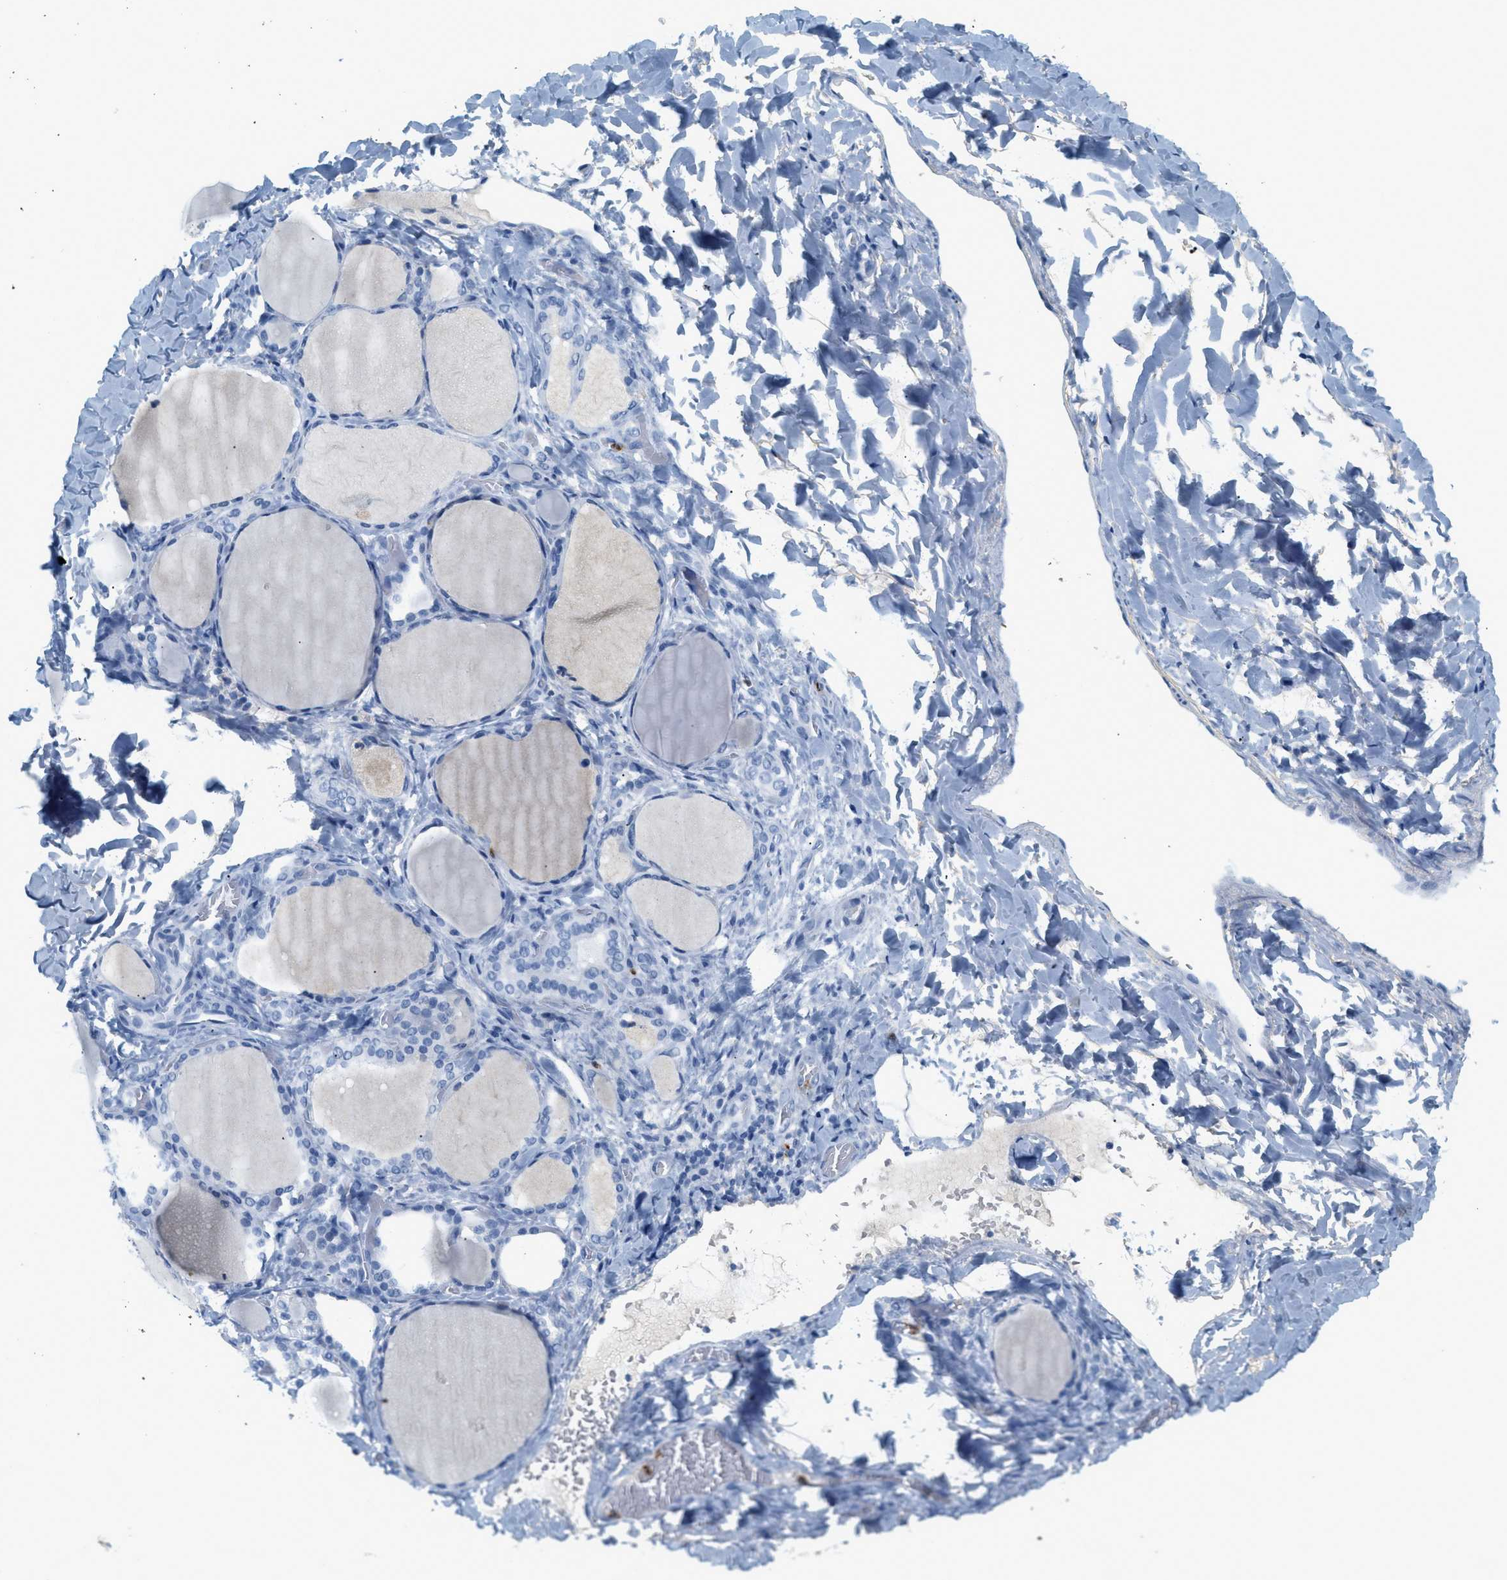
{"staining": {"intensity": "negative", "quantity": "none", "location": "none"}, "tissue": "thyroid gland", "cell_type": "Glandular cells", "image_type": "normal", "snomed": [{"axis": "morphology", "description": "Normal tissue, NOS"}, {"axis": "morphology", "description": "Papillary adenocarcinoma, NOS"}, {"axis": "topography", "description": "Thyroid gland"}], "caption": "Immunohistochemistry image of normal thyroid gland: human thyroid gland stained with DAB shows no significant protein expression in glandular cells.", "gene": "LCN2", "patient": {"sex": "female", "age": 30}}